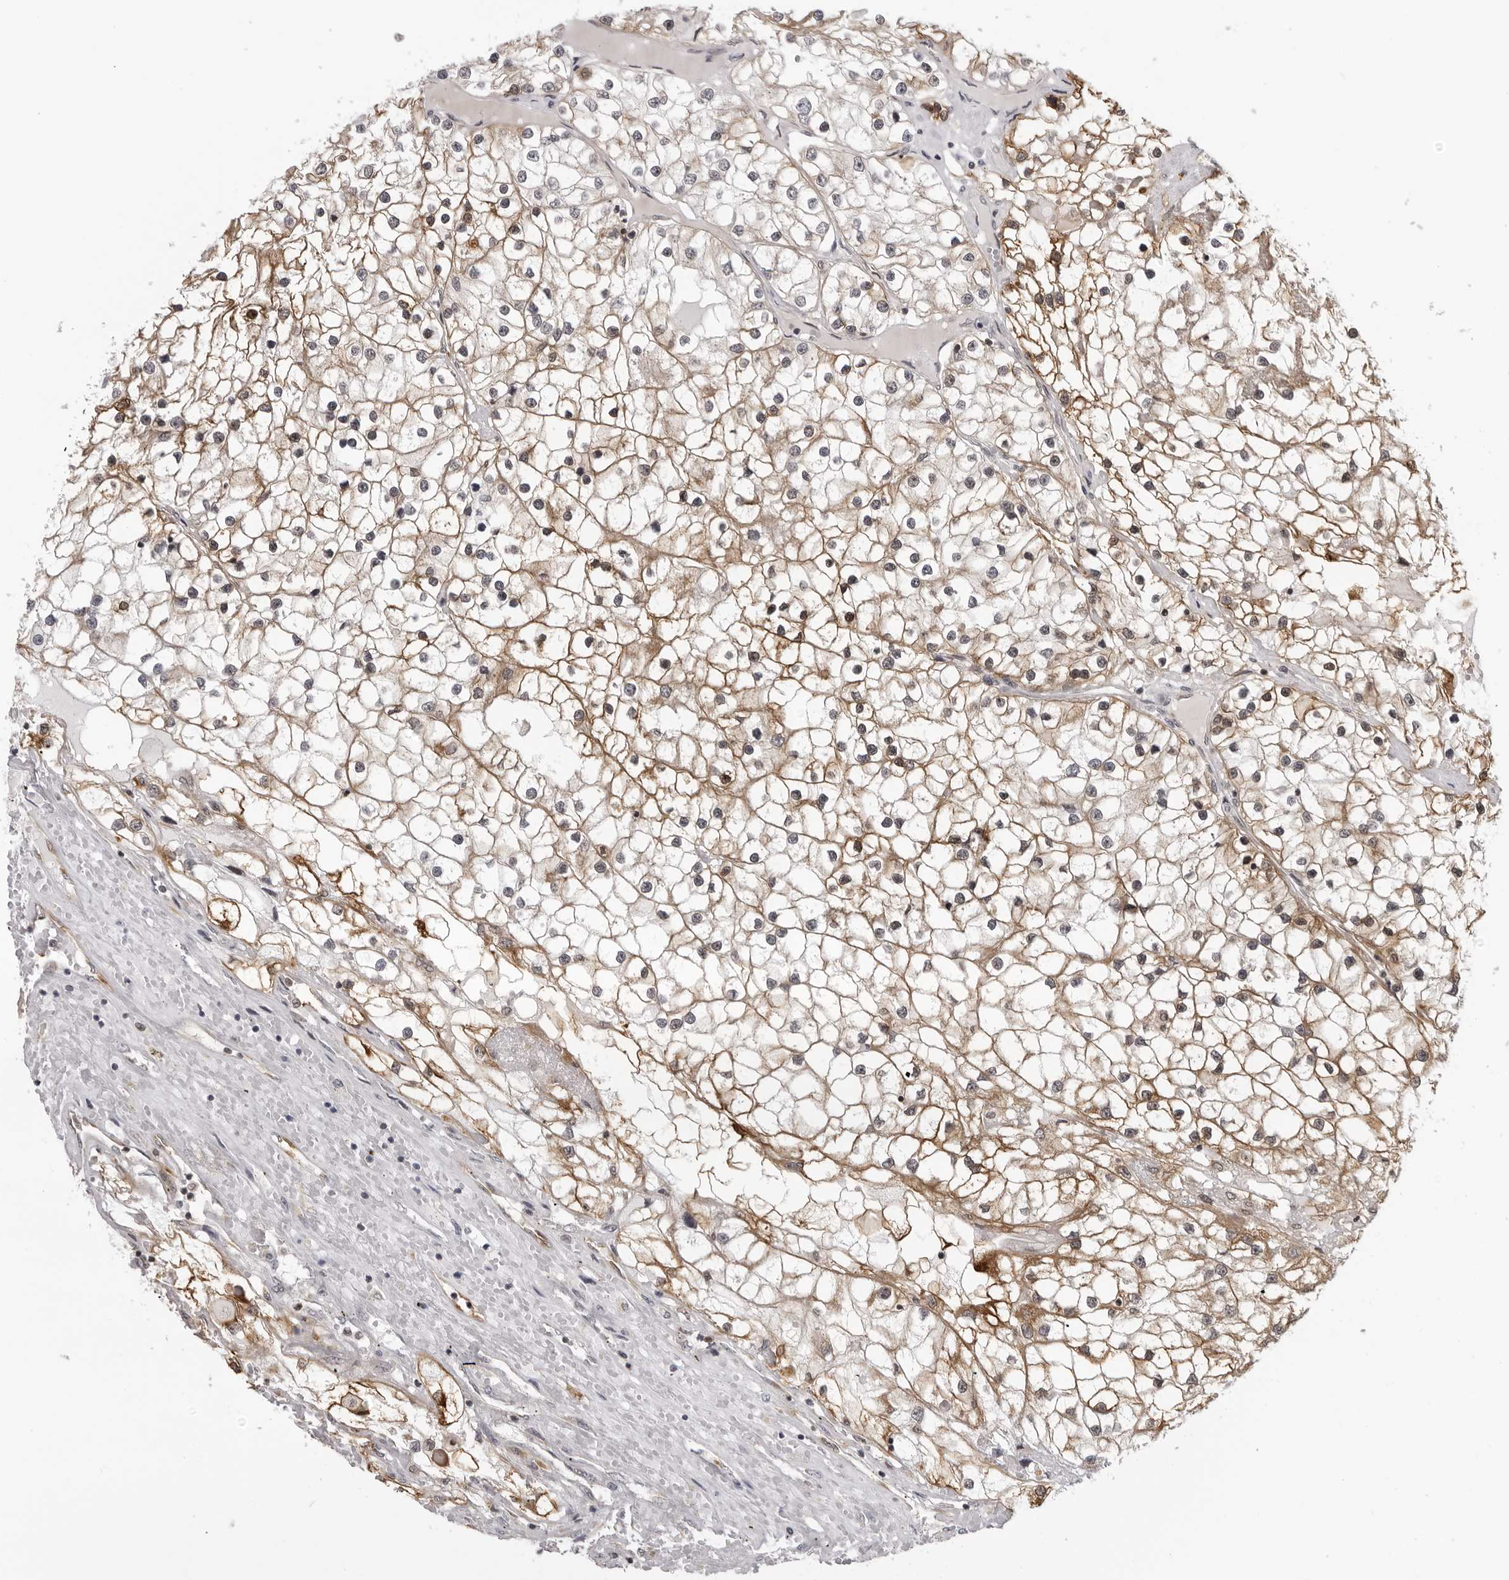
{"staining": {"intensity": "moderate", "quantity": "25%-75%", "location": "cytoplasmic/membranous"}, "tissue": "renal cancer", "cell_type": "Tumor cells", "image_type": "cancer", "snomed": [{"axis": "morphology", "description": "Adenocarcinoma, NOS"}, {"axis": "topography", "description": "Kidney"}], "caption": "About 25%-75% of tumor cells in human renal adenocarcinoma exhibit moderate cytoplasmic/membranous protein positivity as visualized by brown immunohistochemical staining.", "gene": "MRPS15", "patient": {"sex": "male", "age": 68}}